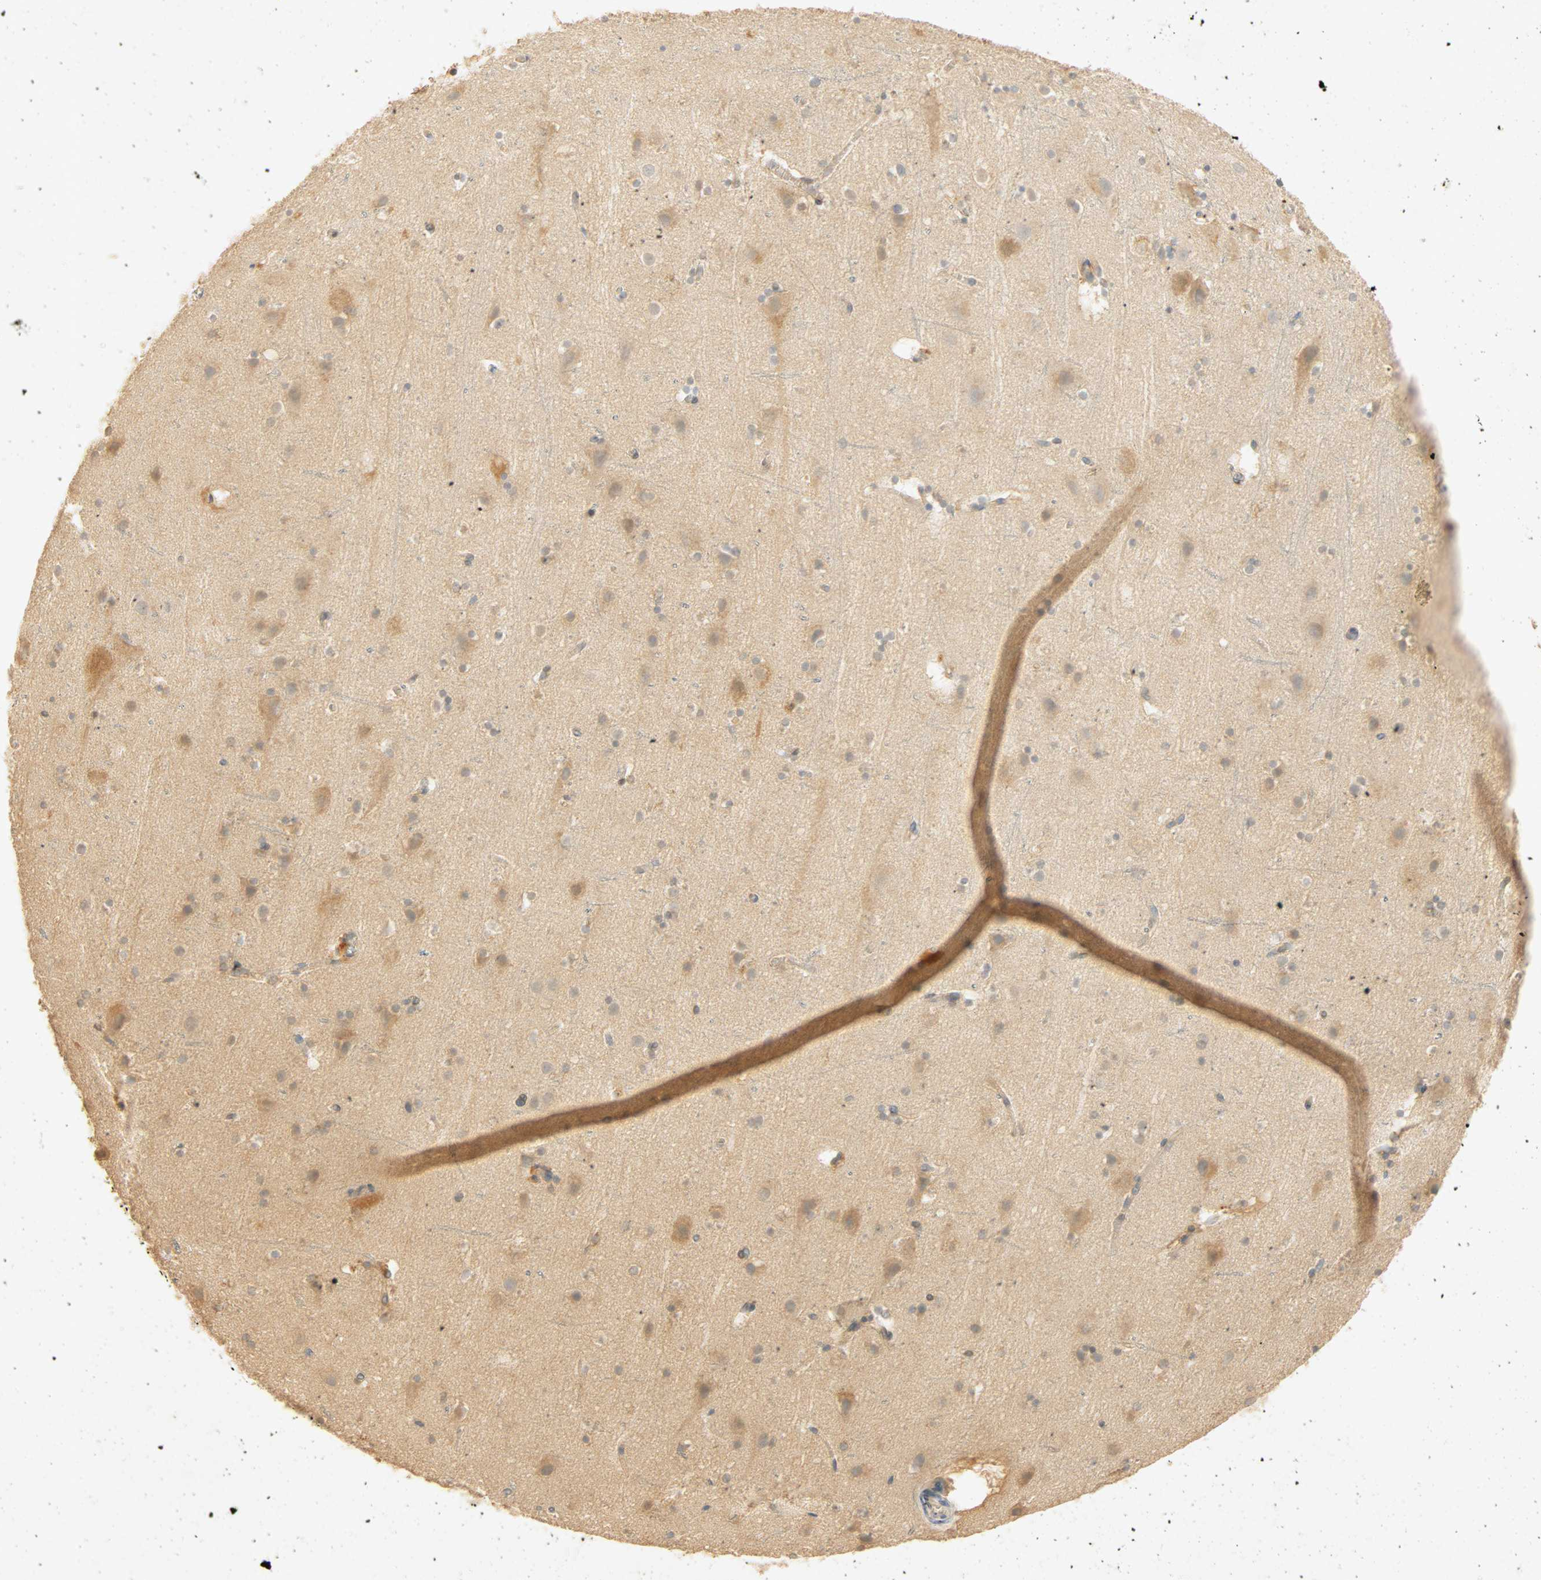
{"staining": {"intensity": "weak", "quantity": "25%-75%", "location": "cytoplasmic/membranous"}, "tissue": "cerebral cortex", "cell_type": "Endothelial cells", "image_type": "normal", "snomed": [{"axis": "morphology", "description": "Normal tissue, NOS"}, {"axis": "topography", "description": "Cerebral cortex"}], "caption": "The micrograph demonstrates staining of normal cerebral cortex, revealing weak cytoplasmic/membranous protein staining (brown color) within endothelial cells.", "gene": "SELENBP1", "patient": {"sex": "male", "age": 45}}